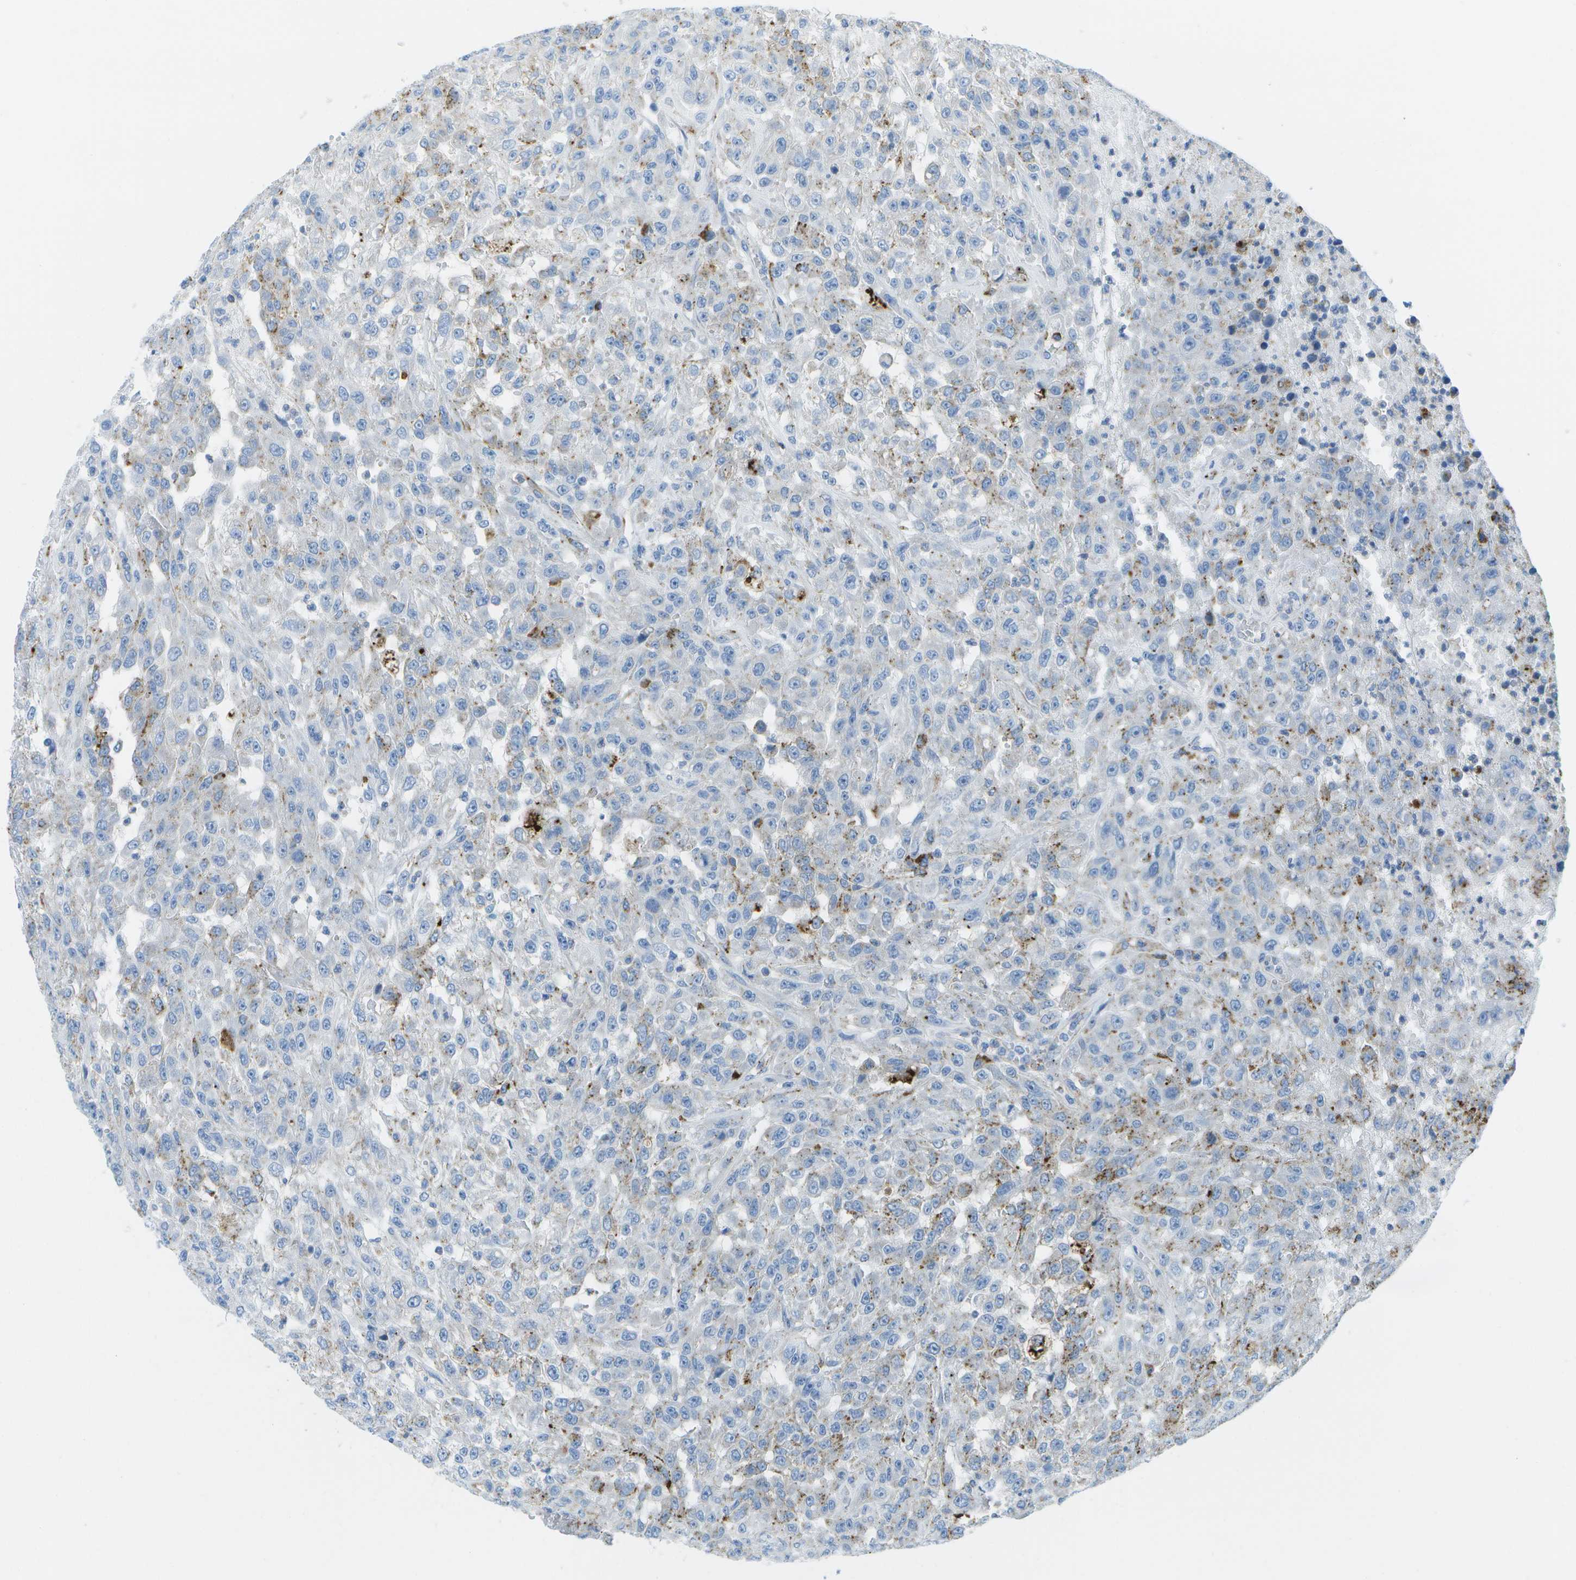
{"staining": {"intensity": "moderate", "quantity": "<25%", "location": "cytoplasmic/membranous"}, "tissue": "urothelial cancer", "cell_type": "Tumor cells", "image_type": "cancer", "snomed": [{"axis": "morphology", "description": "Urothelial carcinoma, High grade"}, {"axis": "topography", "description": "Urinary bladder"}], "caption": "Urothelial cancer stained with a protein marker demonstrates moderate staining in tumor cells.", "gene": "PRCP", "patient": {"sex": "male", "age": 46}}